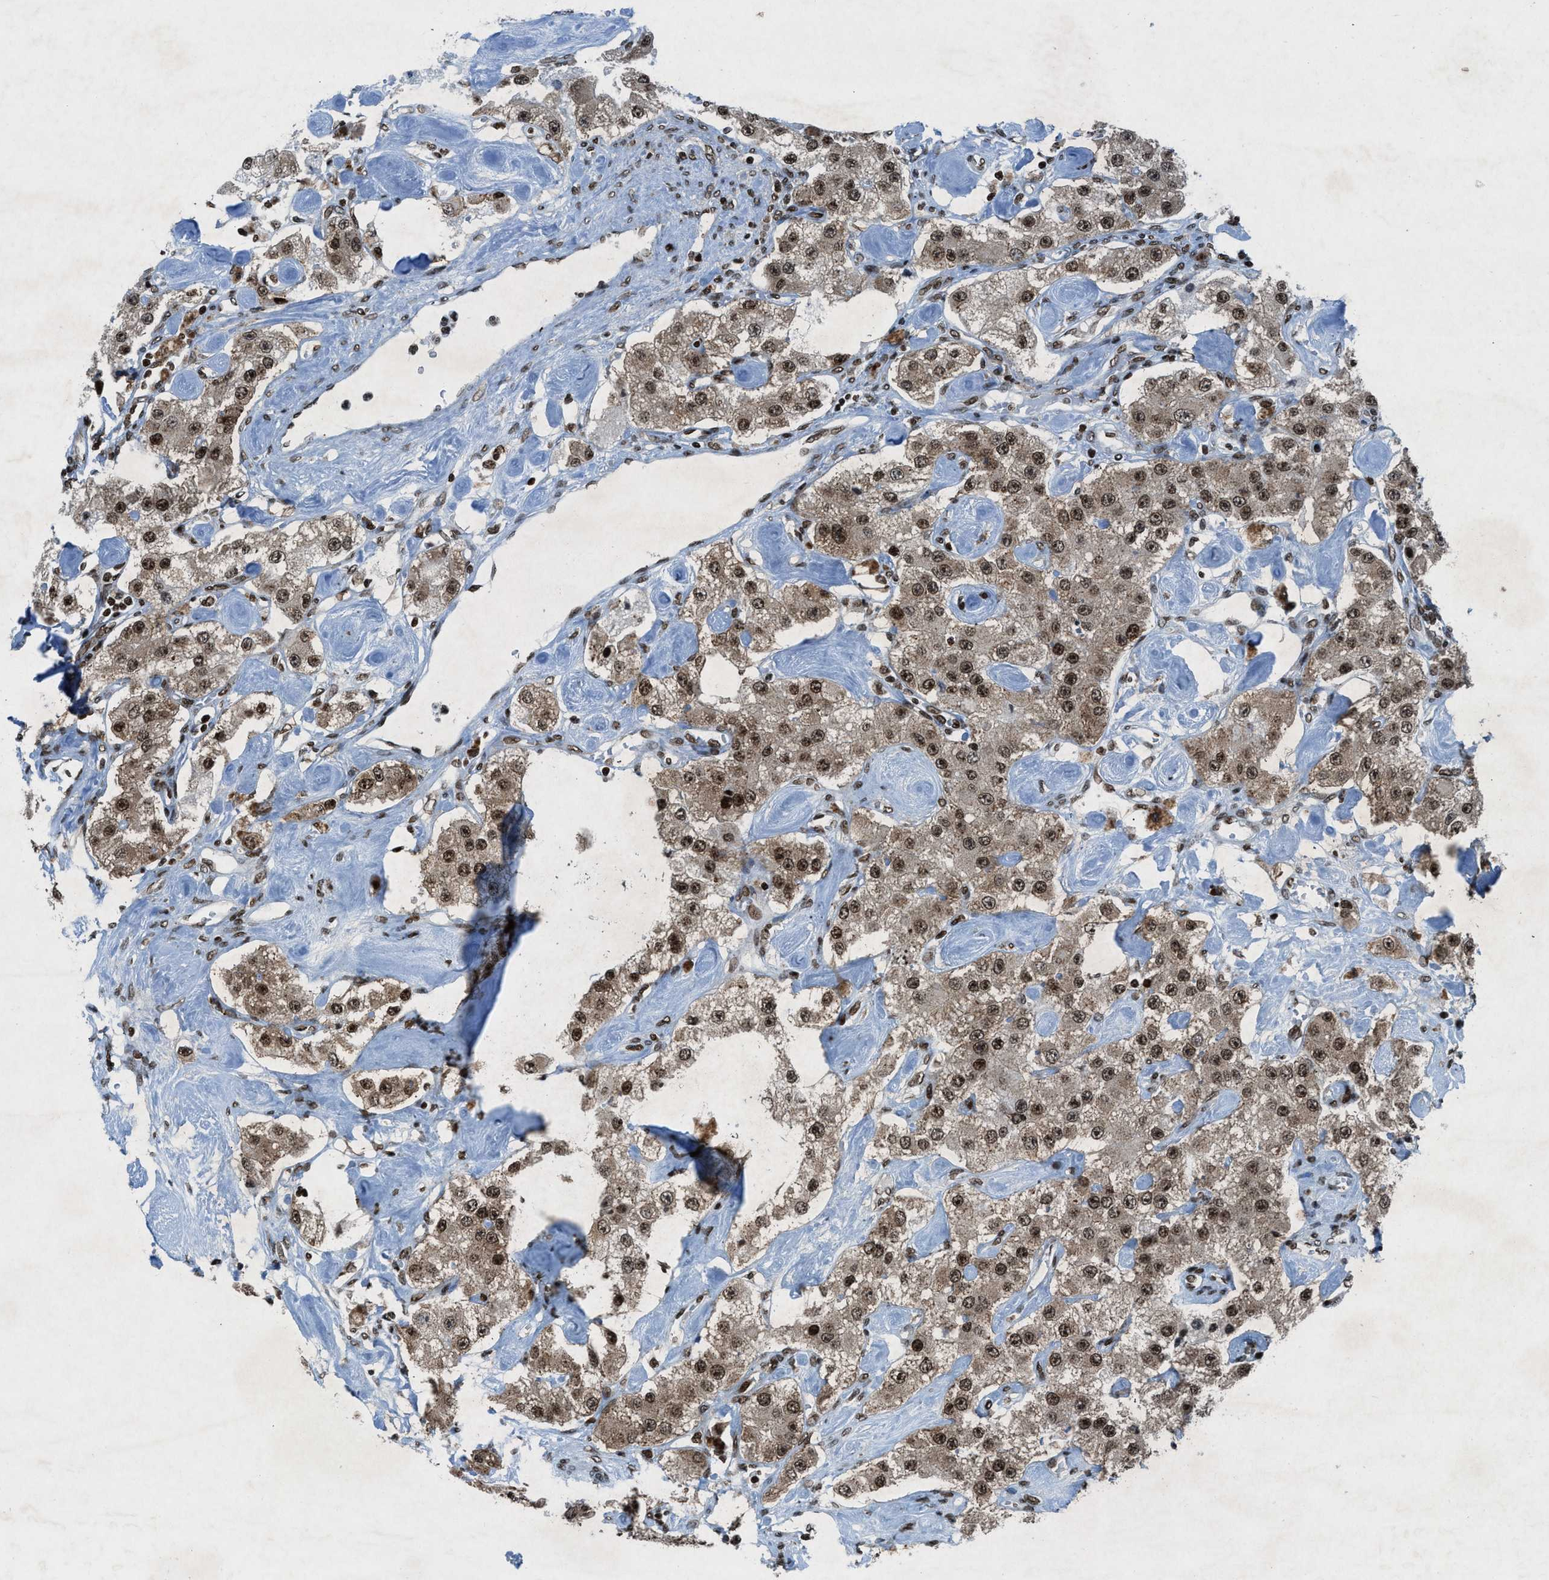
{"staining": {"intensity": "strong", "quantity": ">75%", "location": "nuclear"}, "tissue": "carcinoid", "cell_type": "Tumor cells", "image_type": "cancer", "snomed": [{"axis": "morphology", "description": "Carcinoid, malignant, NOS"}, {"axis": "topography", "description": "Pancreas"}], "caption": "High-power microscopy captured an IHC micrograph of malignant carcinoid, revealing strong nuclear staining in about >75% of tumor cells. (Brightfield microscopy of DAB IHC at high magnification).", "gene": "NXF1", "patient": {"sex": "male", "age": 41}}